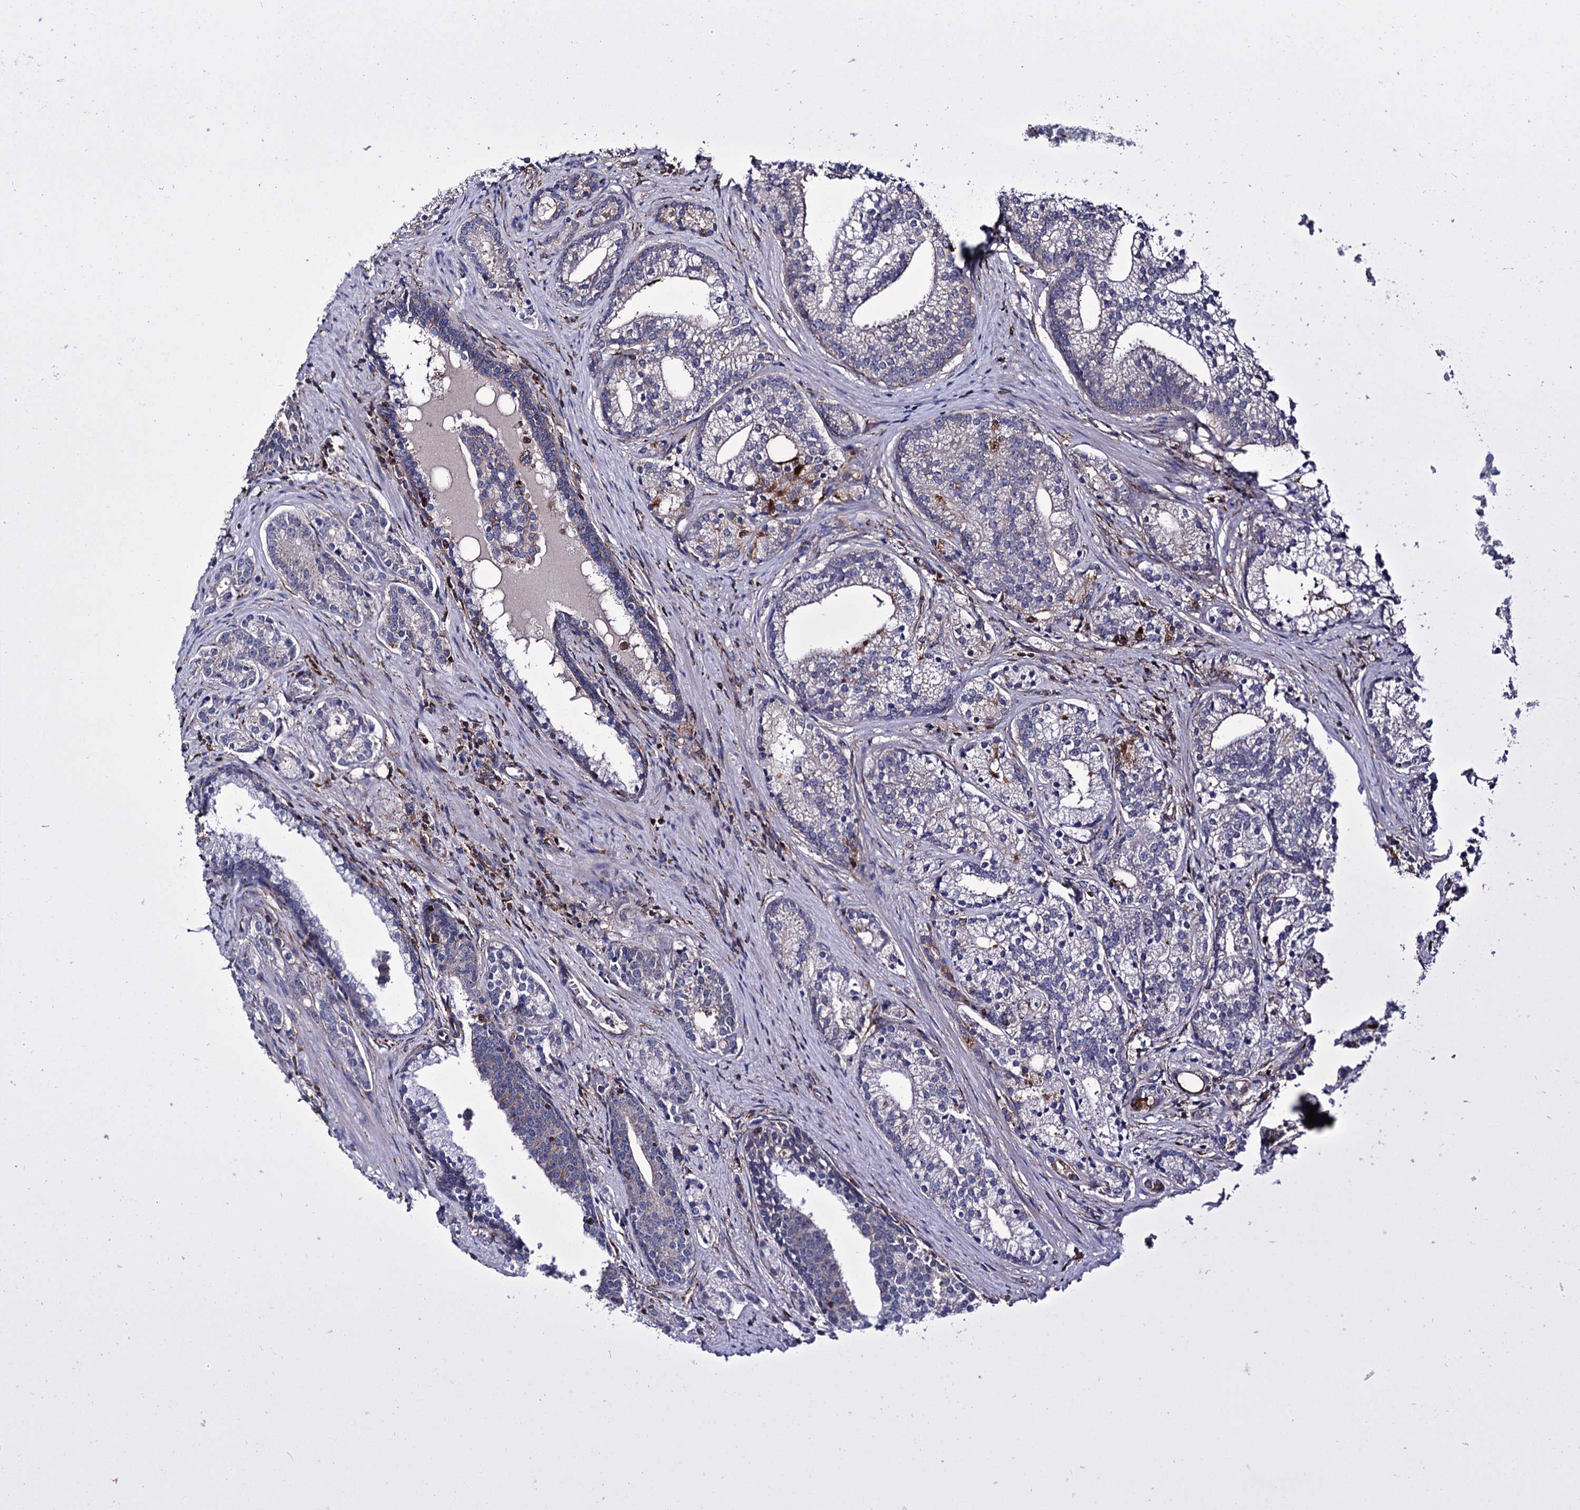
{"staining": {"intensity": "weak", "quantity": "<25%", "location": "cytoplasmic/membranous"}, "tissue": "prostate cancer", "cell_type": "Tumor cells", "image_type": "cancer", "snomed": [{"axis": "morphology", "description": "Adenocarcinoma, Low grade"}, {"axis": "topography", "description": "Prostate"}], "caption": "An image of prostate cancer stained for a protein exhibits no brown staining in tumor cells.", "gene": "DEF6", "patient": {"sex": "male", "age": 71}}